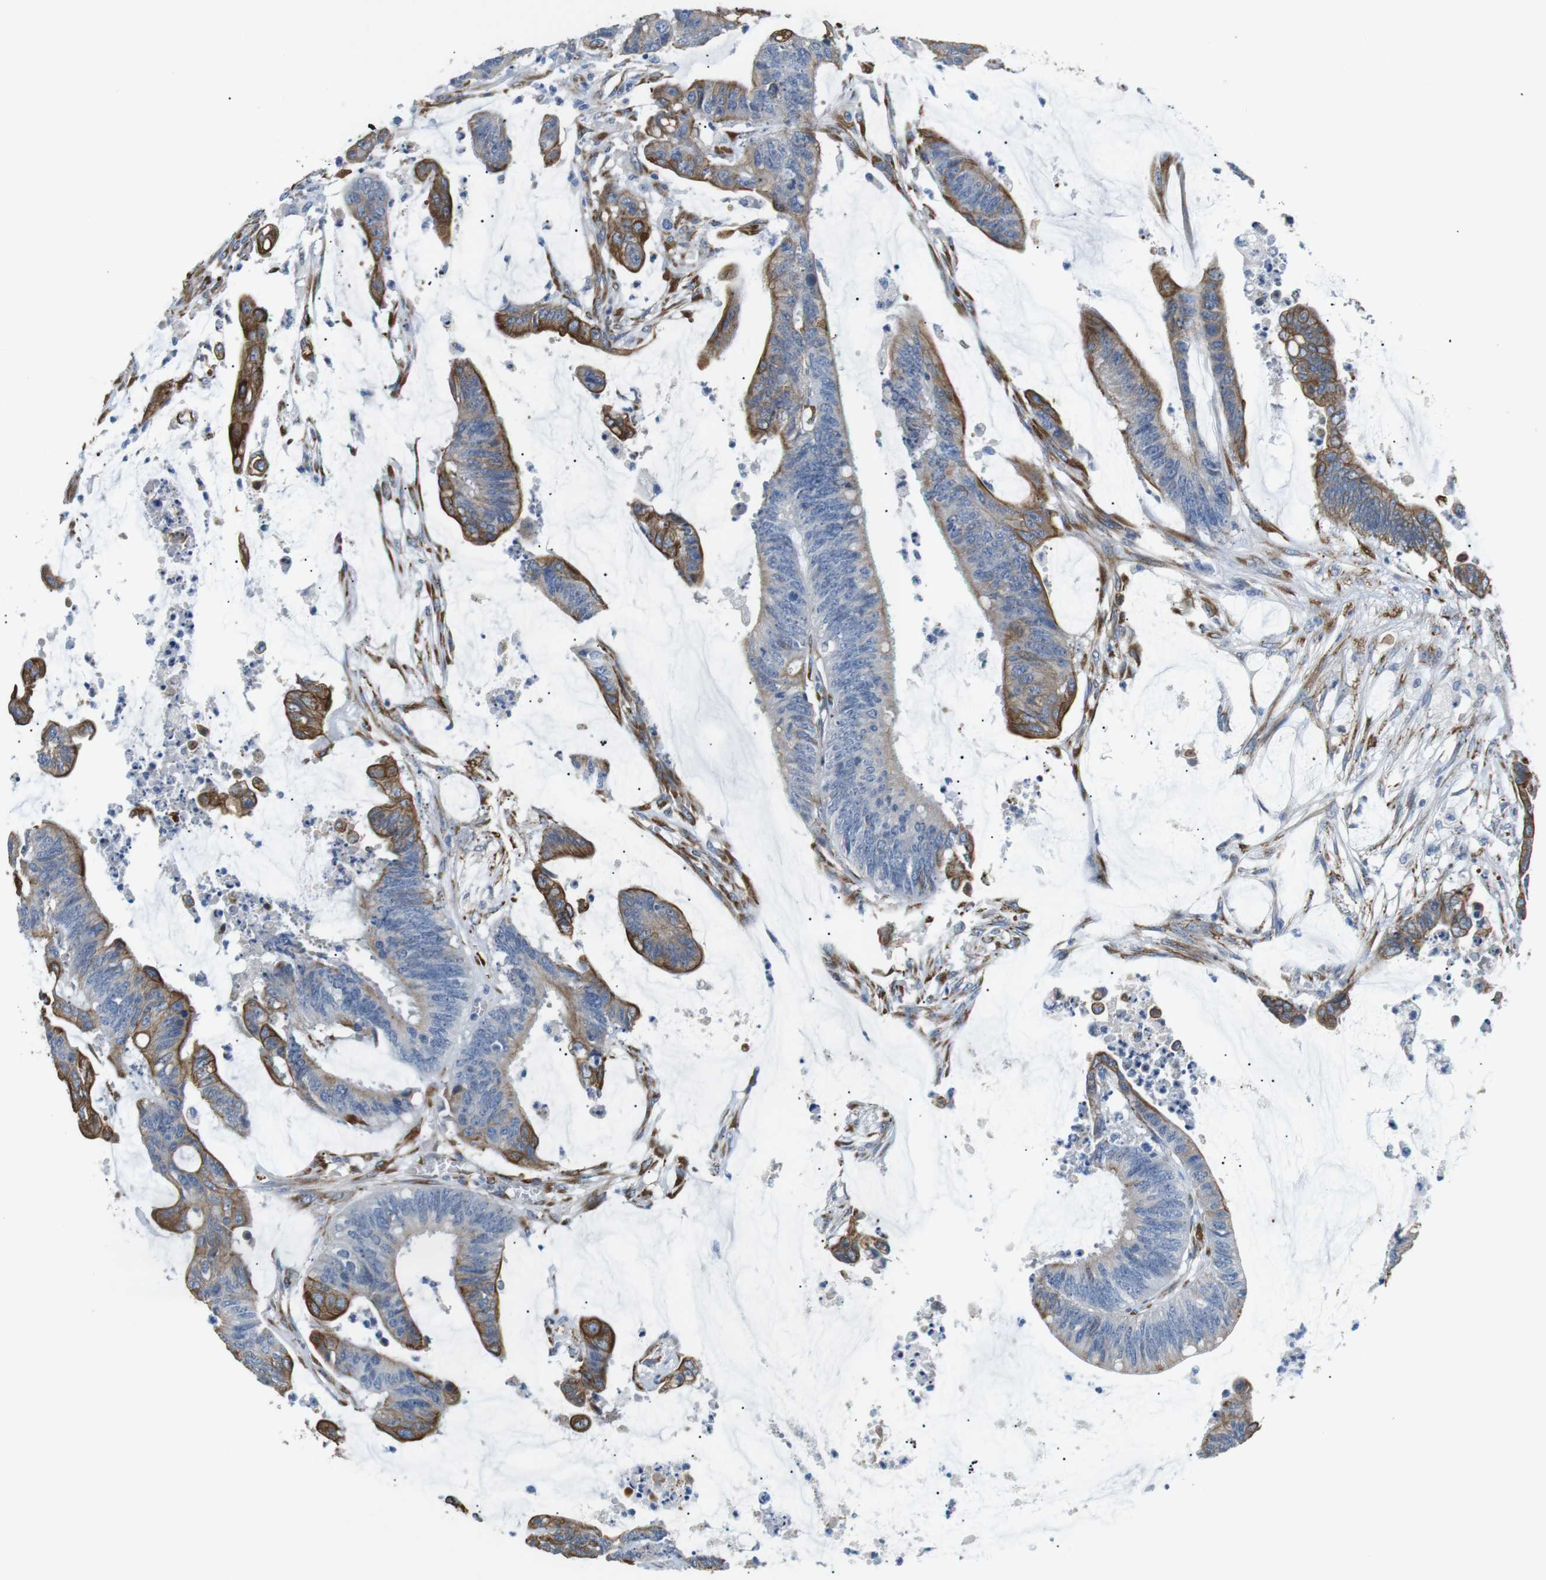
{"staining": {"intensity": "moderate", "quantity": "<25%", "location": "cytoplasmic/membranous"}, "tissue": "colorectal cancer", "cell_type": "Tumor cells", "image_type": "cancer", "snomed": [{"axis": "morphology", "description": "Adenocarcinoma, NOS"}, {"axis": "topography", "description": "Rectum"}], "caption": "Human colorectal cancer (adenocarcinoma) stained for a protein (brown) demonstrates moderate cytoplasmic/membranous positive staining in about <25% of tumor cells.", "gene": "UNC5CL", "patient": {"sex": "female", "age": 66}}